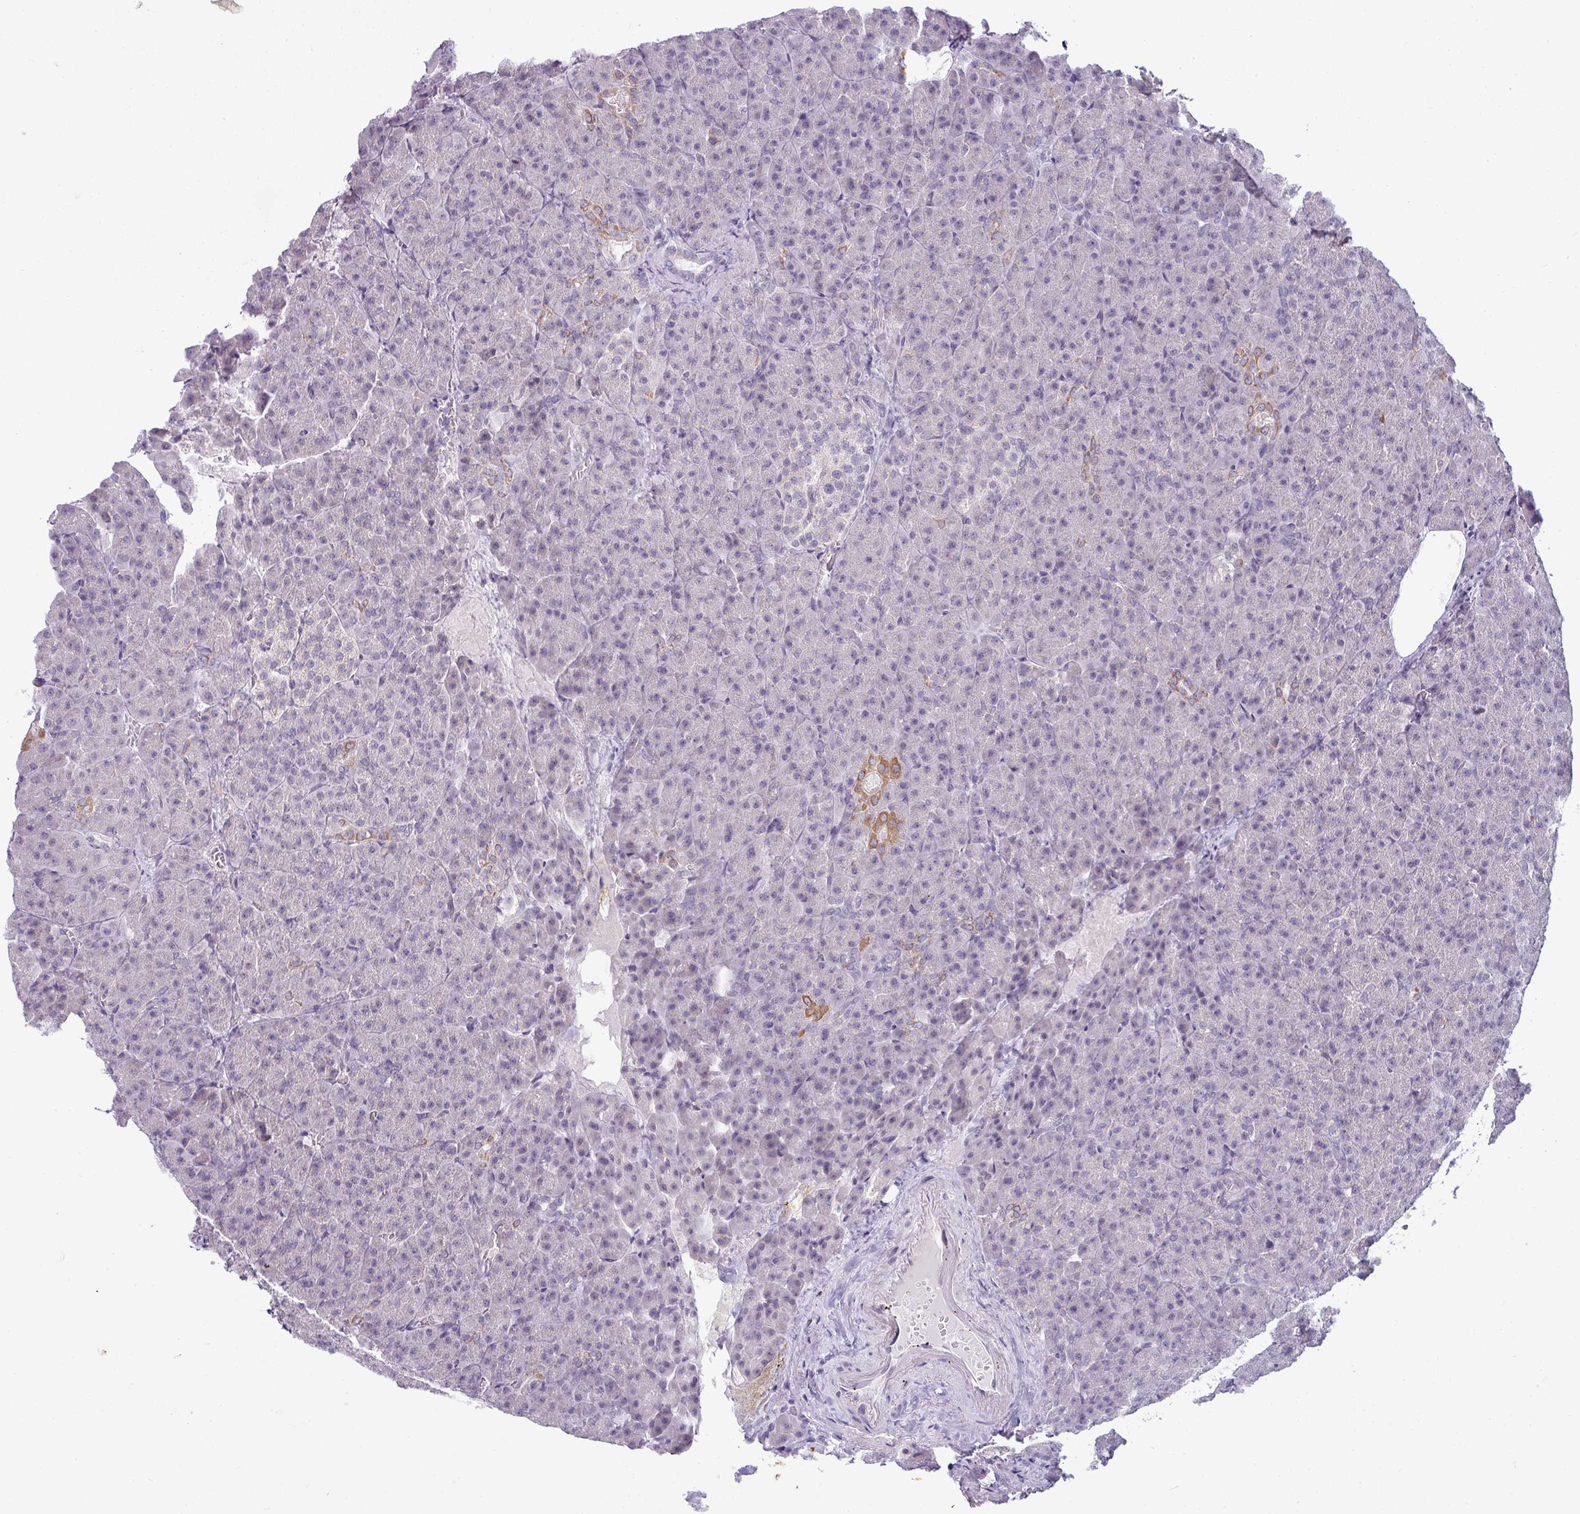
{"staining": {"intensity": "moderate", "quantity": "<25%", "location": "cytoplasmic/membranous"}, "tissue": "pancreas", "cell_type": "Exocrine glandular cells", "image_type": "normal", "snomed": [{"axis": "morphology", "description": "Normal tissue, NOS"}, {"axis": "topography", "description": "Pancreas"}], "caption": "Exocrine glandular cells exhibit moderate cytoplasmic/membranous positivity in about <25% of cells in unremarkable pancreas. The staining was performed using DAB (3,3'-diaminobenzidine), with brown indicating positive protein expression. Nuclei are stained blue with hematoxylin.", "gene": "HBEGF", "patient": {"sex": "female", "age": 74}}